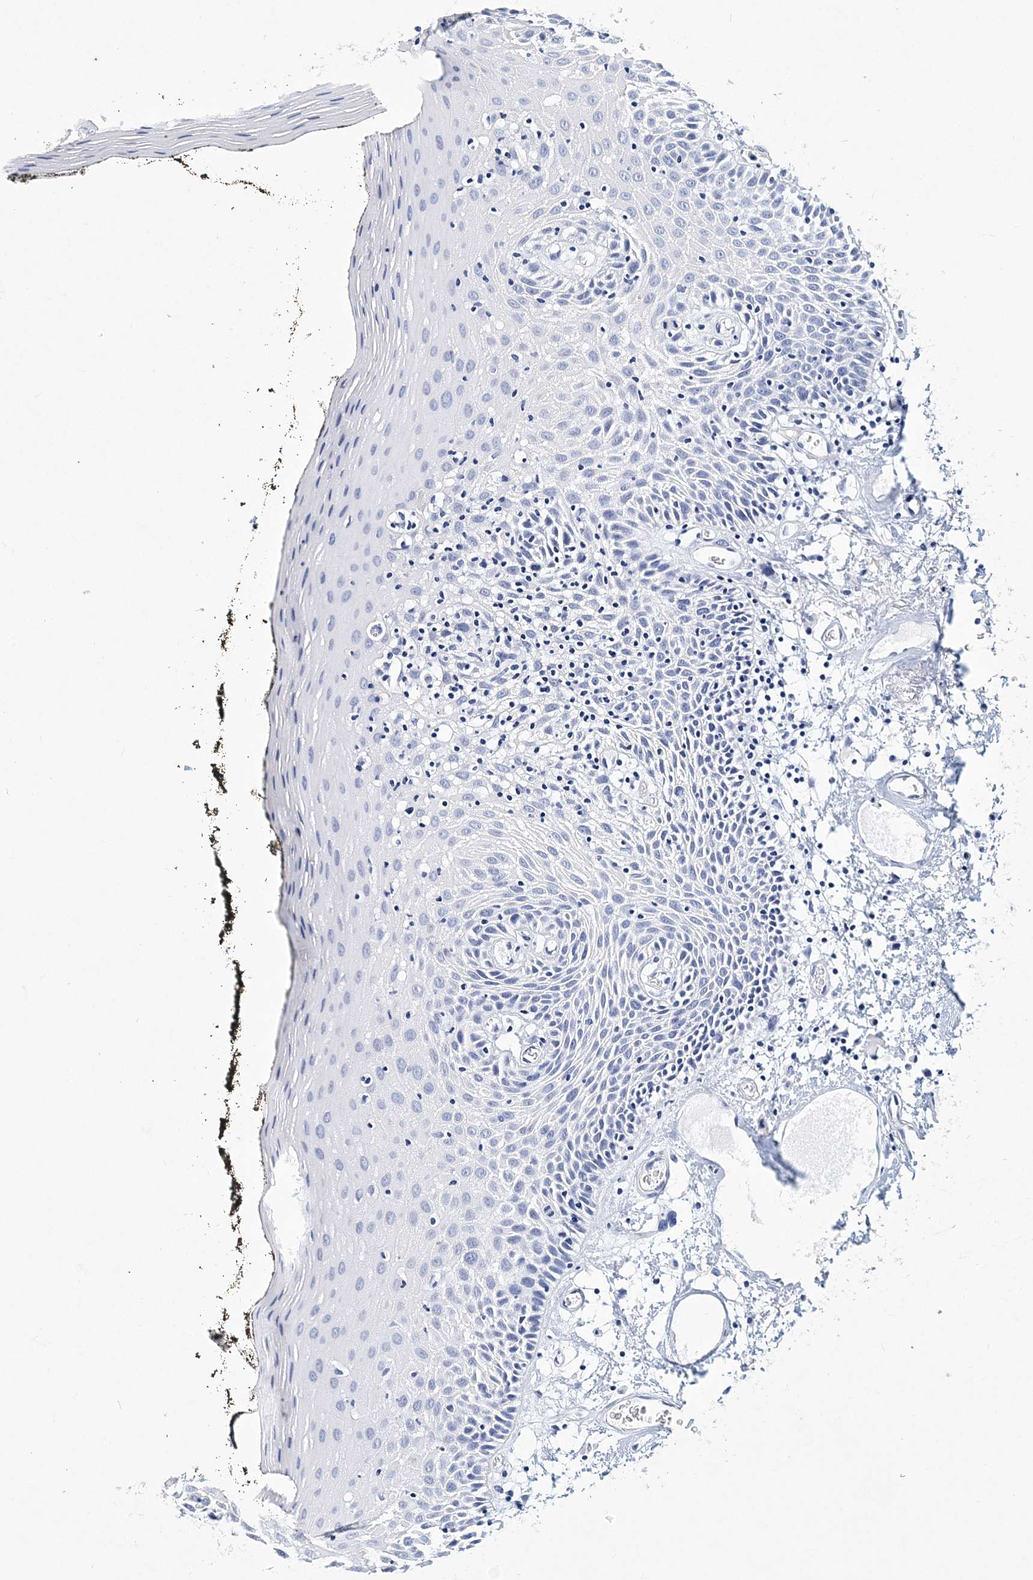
{"staining": {"intensity": "negative", "quantity": "none", "location": "none"}, "tissue": "oral mucosa", "cell_type": "Squamous epithelial cells", "image_type": "normal", "snomed": [{"axis": "morphology", "description": "Normal tissue, NOS"}, {"axis": "topography", "description": "Oral tissue"}], "caption": "Normal oral mucosa was stained to show a protein in brown. There is no significant positivity in squamous epithelial cells. (DAB (3,3'-diaminobenzidine) IHC, high magnification).", "gene": "ITGA2B", "patient": {"sex": "male", "age": 74}}